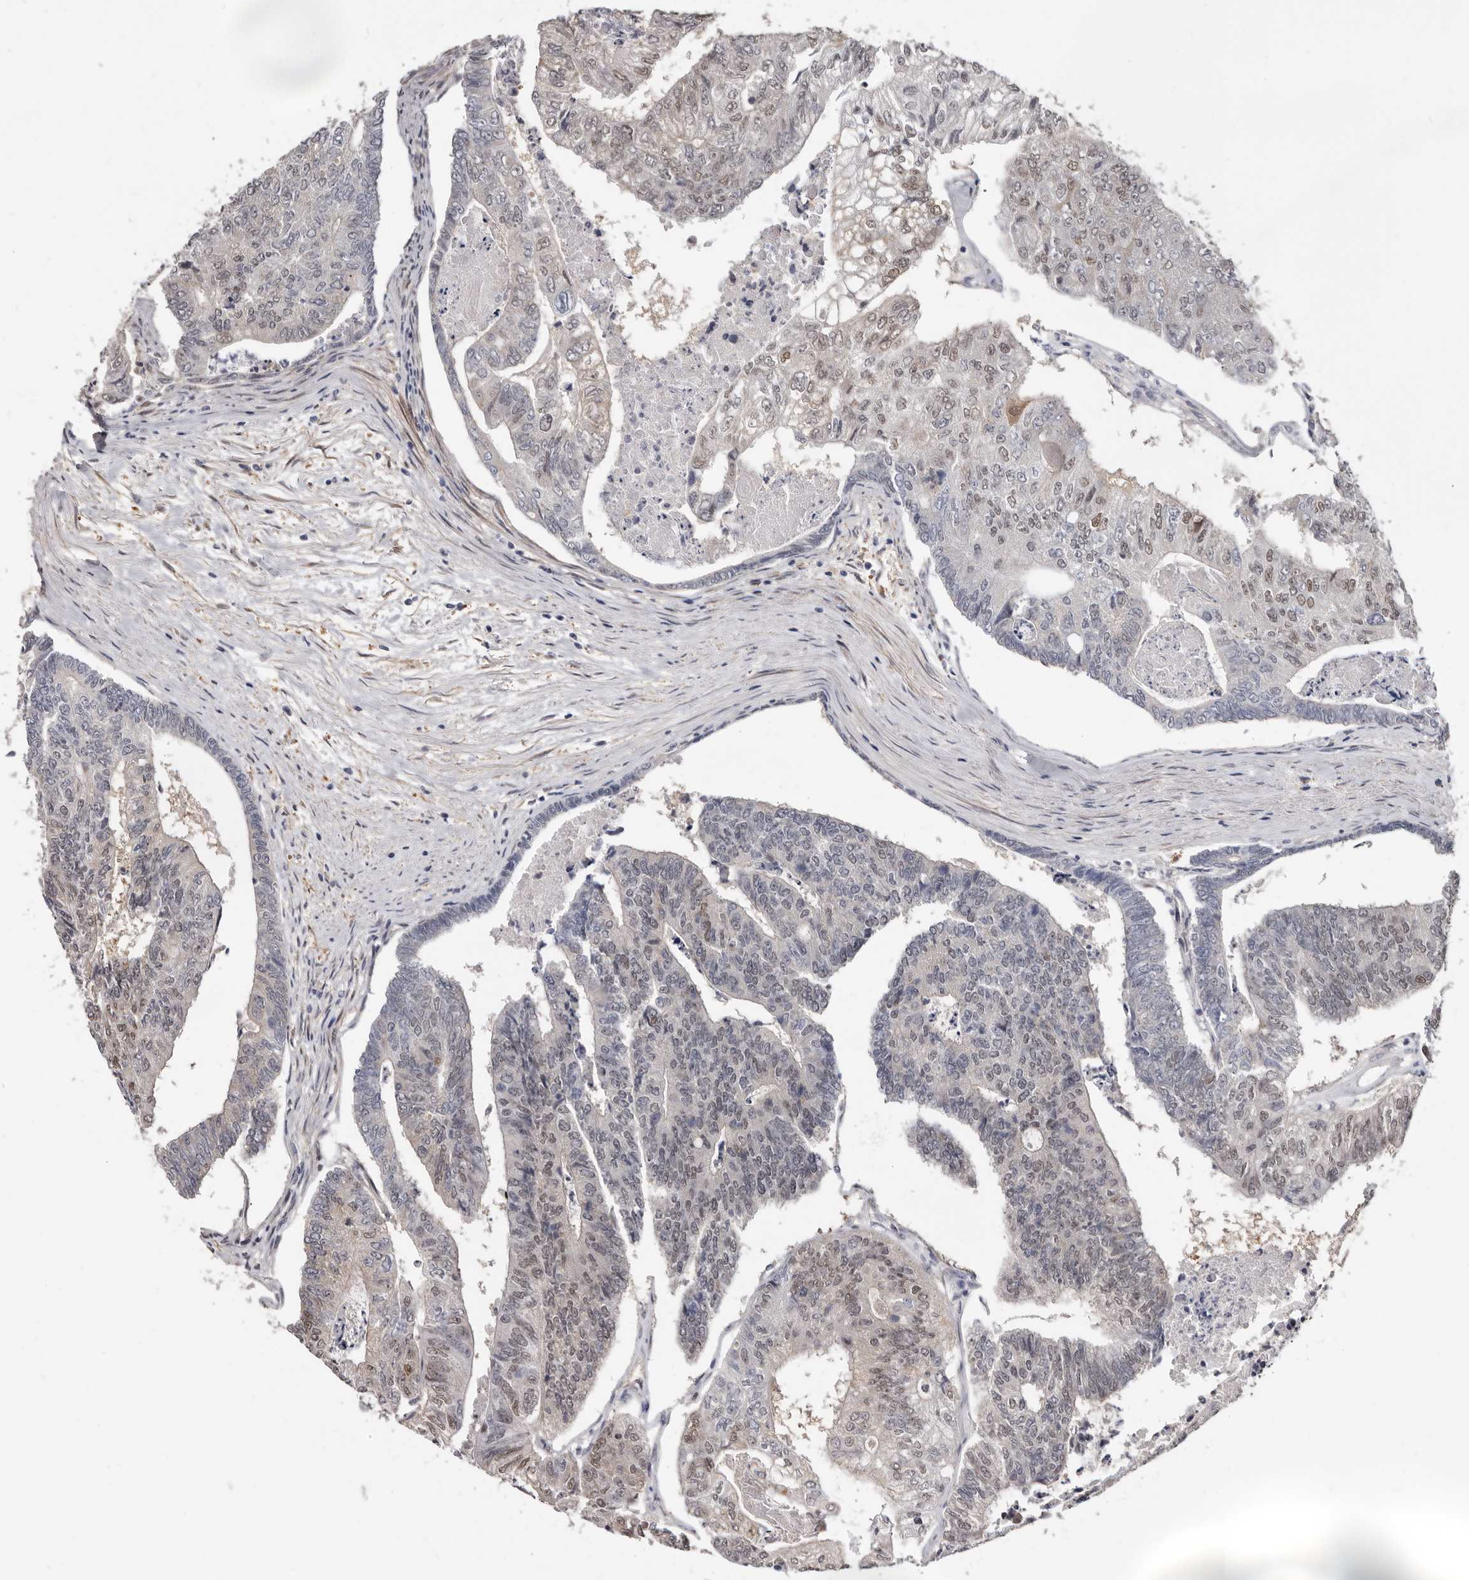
{"staining": {"intensity": "weak", "quantity": "25%-75%", "location": "nuclear"}, "tissue": "colorectal cancer", "cell_type": "Tumor cells", "image_type": "cancer", "snomed": [{"axis": "morphology", "description": "Adenocarcinoma, NOS"}, {"axis": "topography", "description": "Colon"}], "caption": "Colorectal adenocarcinoma was stained to show a protein in brown. There is low levels of weak nuclear staining in approximately 25%-75% of tumor cells. The protein of interest is stained brown, and the nuclei are stained in blue (DAB IHC with brightfield microscopy, high magnification).", "gene": "KHDRBS2", "patient": {"sex": "female", "age": 67}}